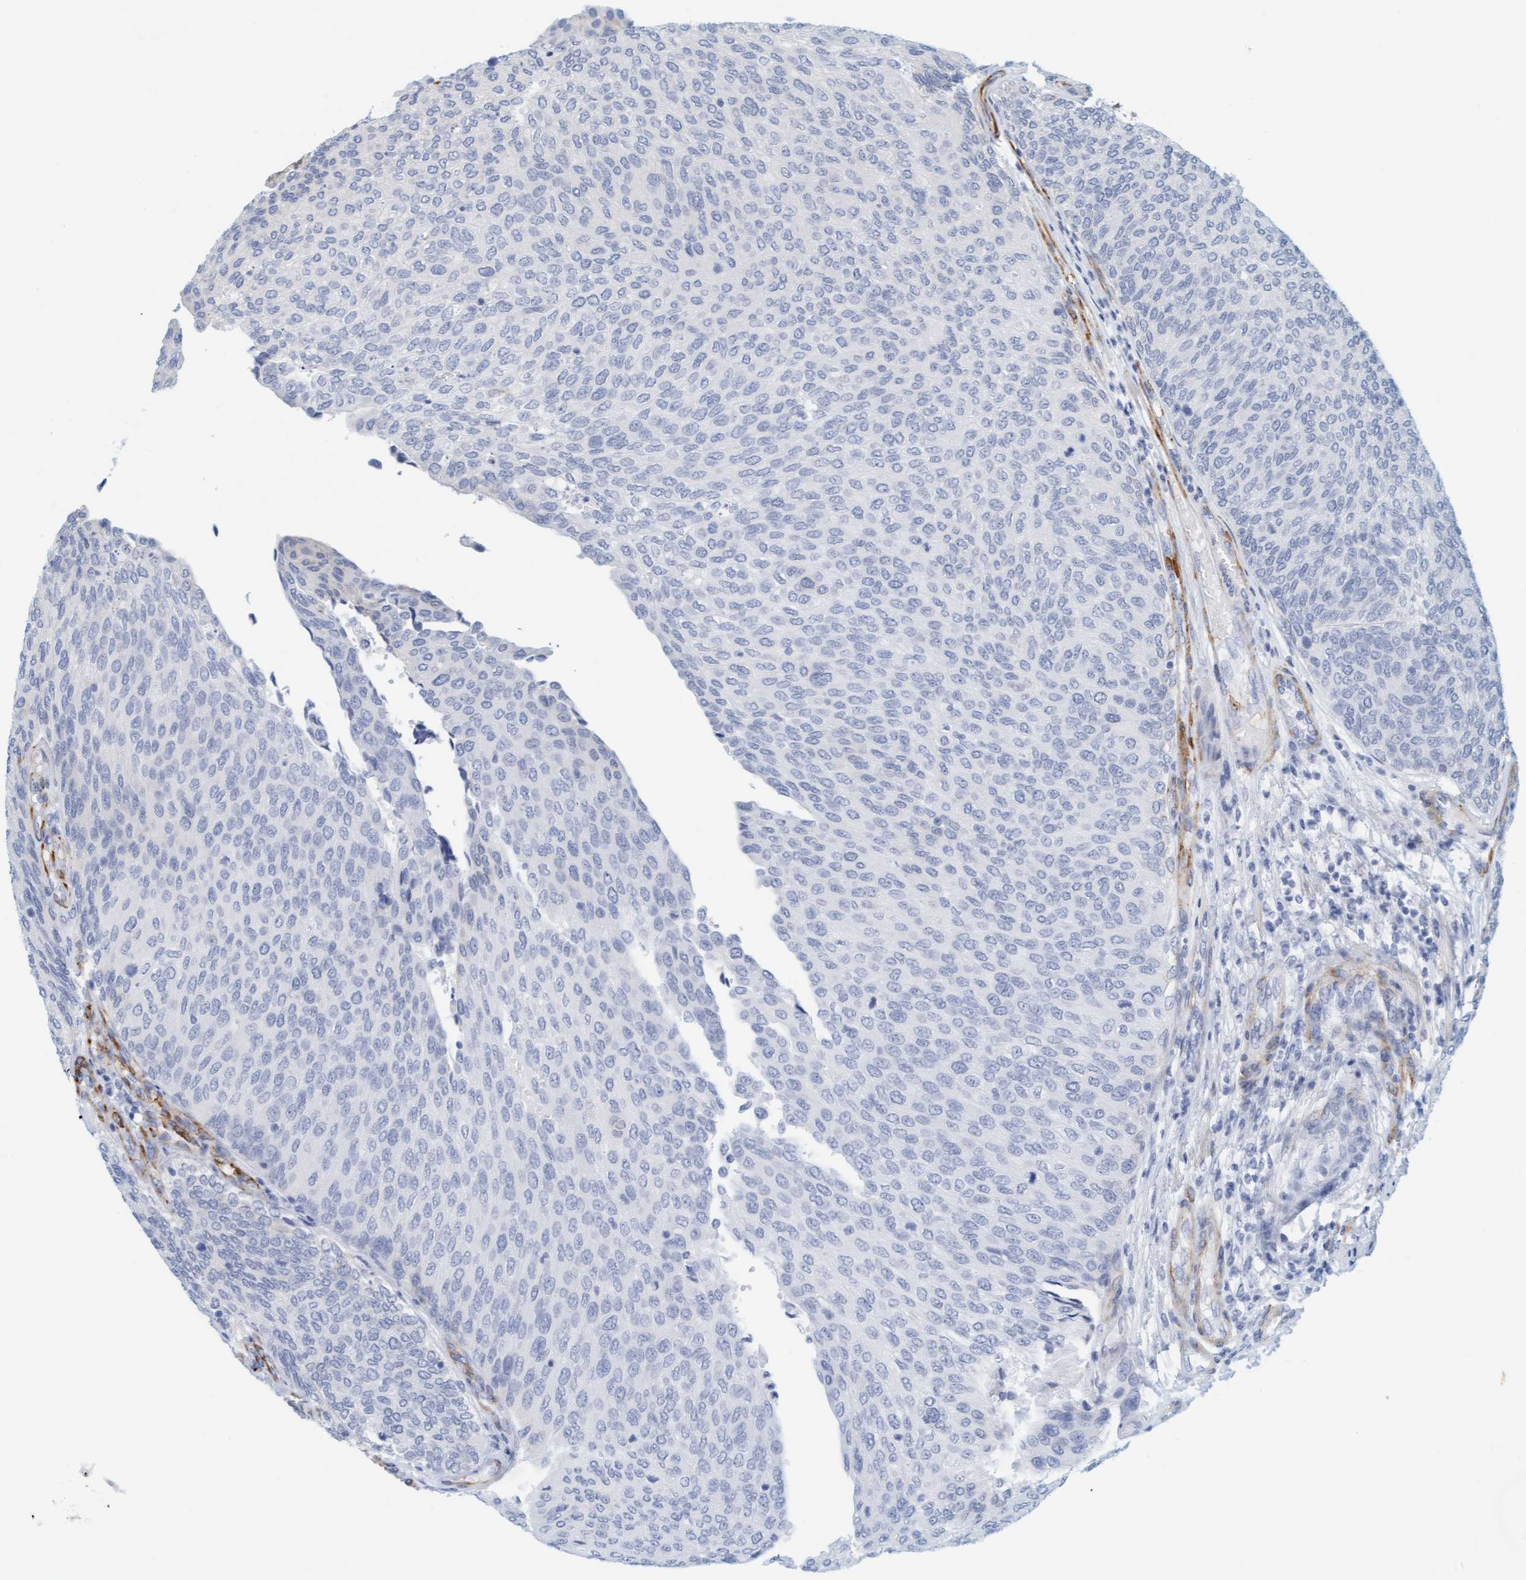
{"staining": {"intensity": "negative", "quantity": "none", "location": "none"}, "tissue": "urothelial cancer", "cell_type": "Tumor cells", "image_type": "cancer", "snomed": [{"axis": "morphology", "description": "Urothelial carcinoma, Low grade"}, {"axis": "topography", "description": "Urinary bladder"}], "caption": "Tumor cells show no significant staining in urothelial cancer.", "gene": "MAP1B", "patient": {"sex": "female", "age": 79}}